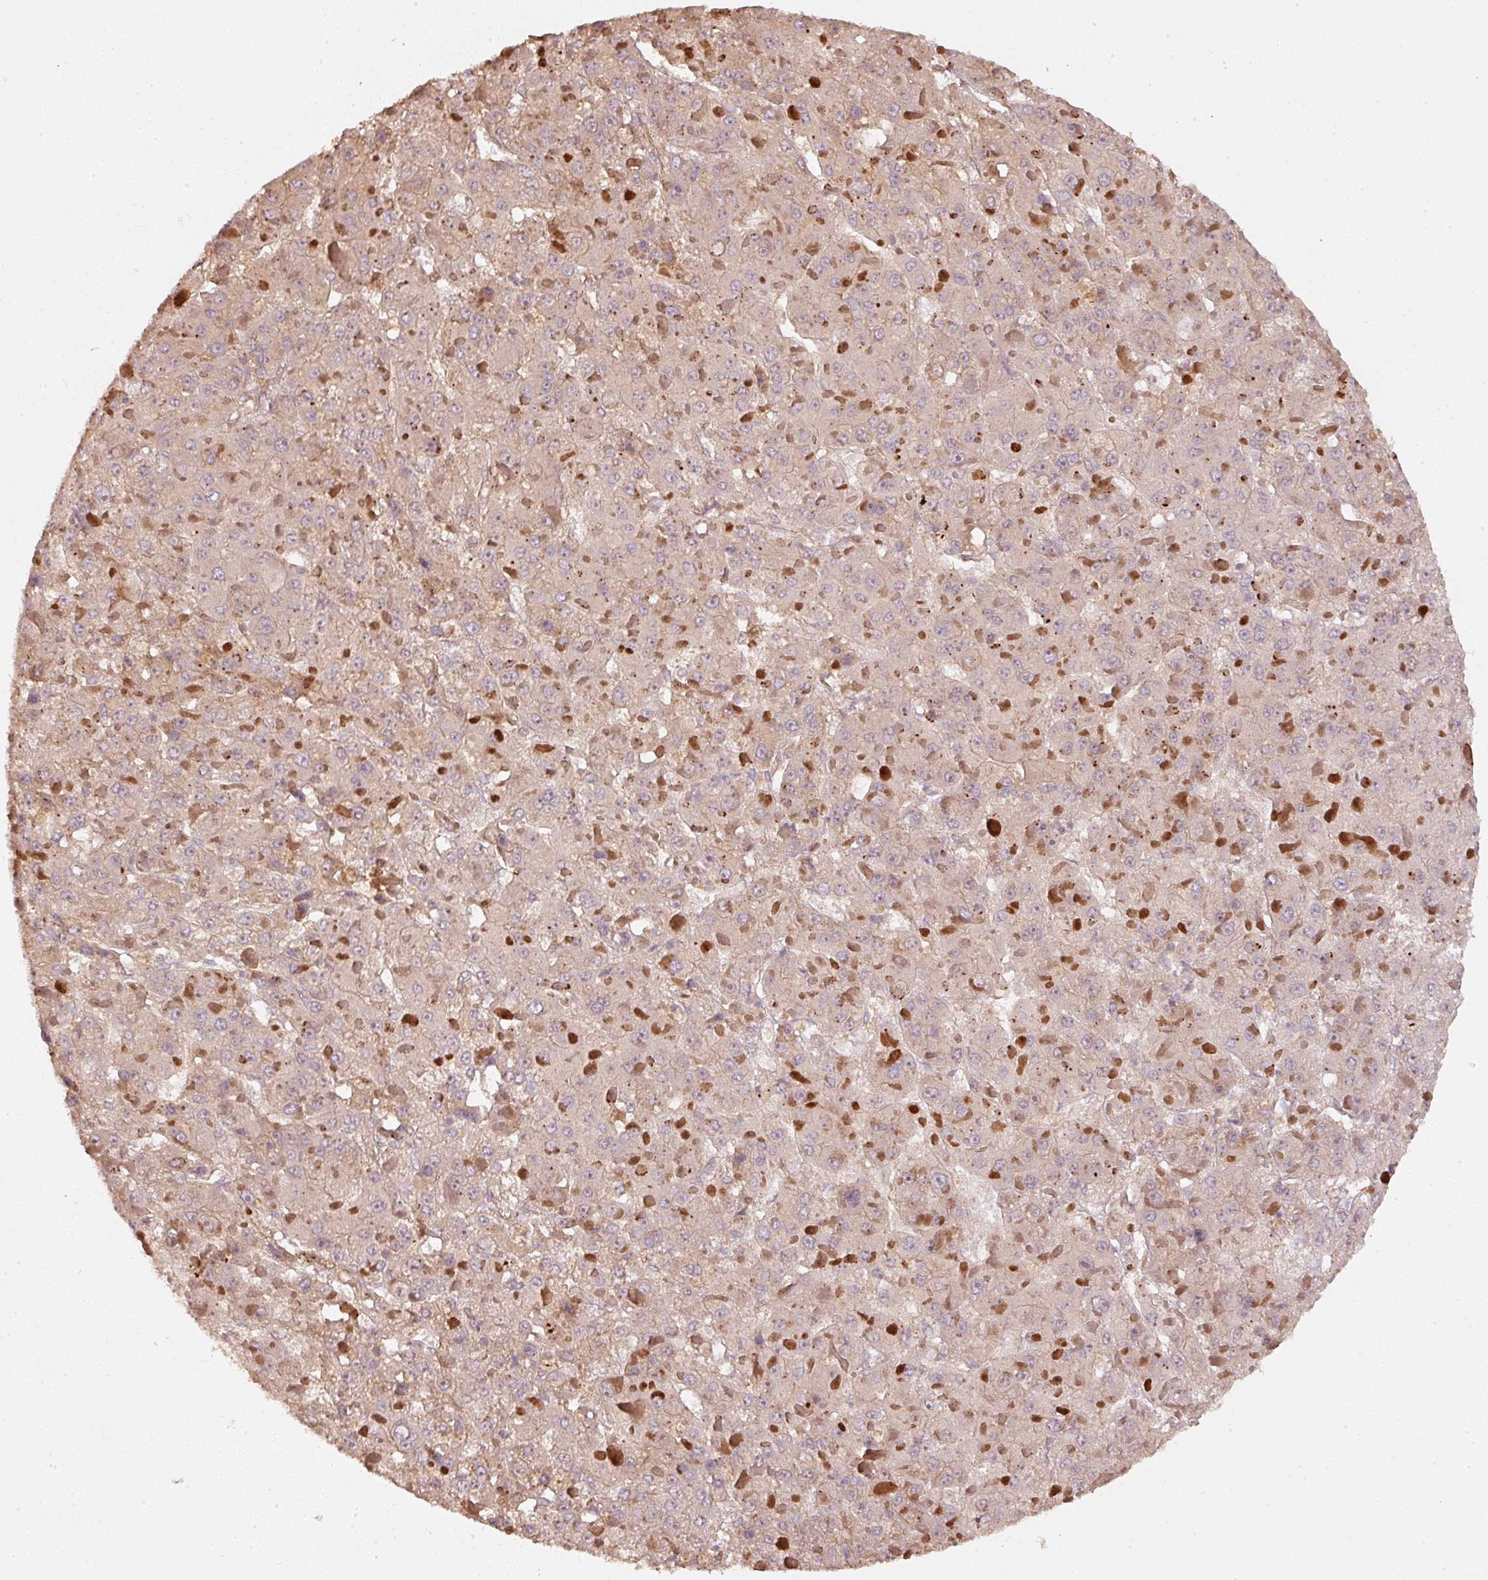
{"staining": {"intensity": "negative", "quantity": "none", "location": "none"}, "tissue": "liver cancer", "cell_type": "Tumor cells", "image_type": "cancer", "snomed": [{"axis": "morphology", "description": "Carcinoma, Hepatocellular, NOS"}, {"axis": "topography", "description": "Liver"}], "caption": "Tumor cells are negative for protein expression in human hepatocellular carcinoma (liver).", "gene": "CEP95", "patient": {"sex": "female", "age": 73}}